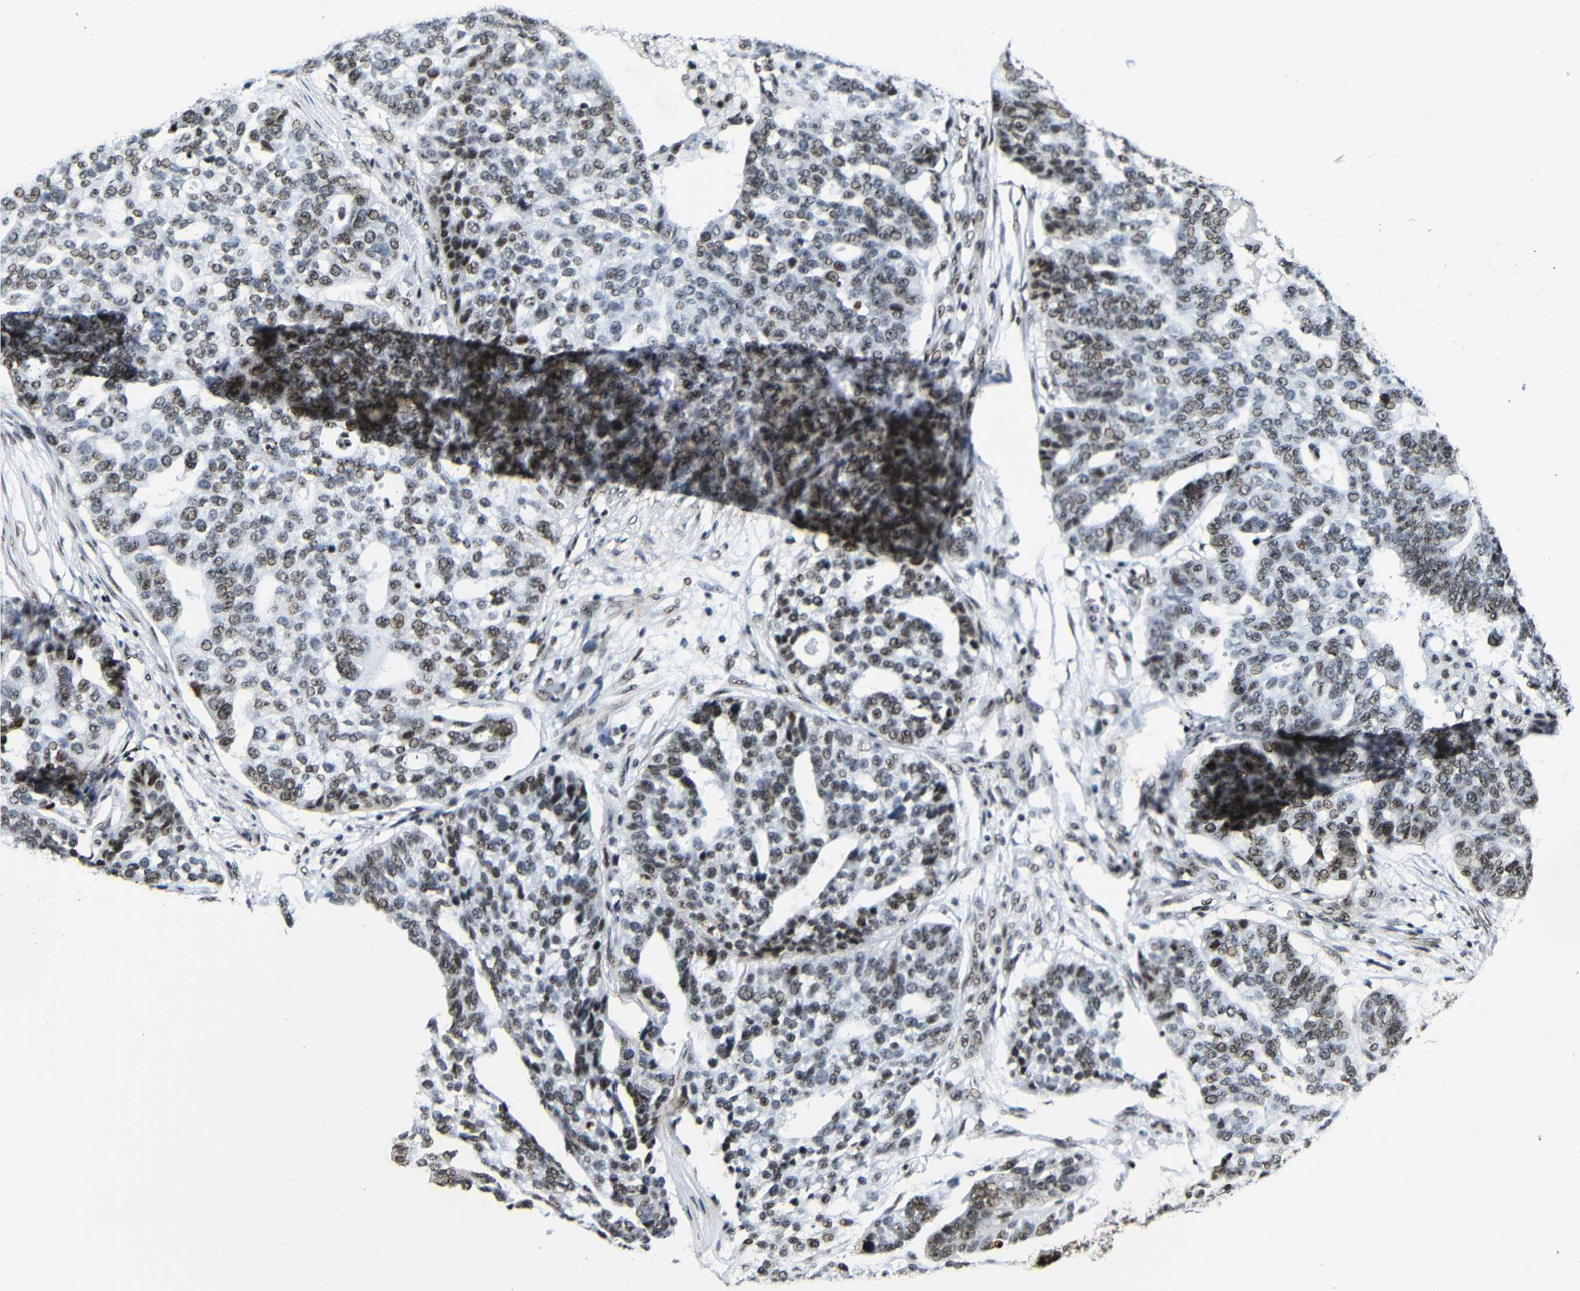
{"staining": {"intensity": "moderate", "quantity": "25%-75%", "location": "nuclear"}, "tissue": "ovarian cancer", "cell_type": "Tumor cells", "image_type": "cancer", "snomed": [{"axis": "morphology", "description": "Cystadenocarcinoma, serous, NOS"}, {"axis": "topography", "description": "Ovary"}], "caption": "A medium amount of moderate nuclear expression is appreciated in about 25%-75% of tumor cells in ovarian serous cystadenocarcinoma tissue.", "gene": "SRSF1", "patient": {"sex": "female", "age": 59}}